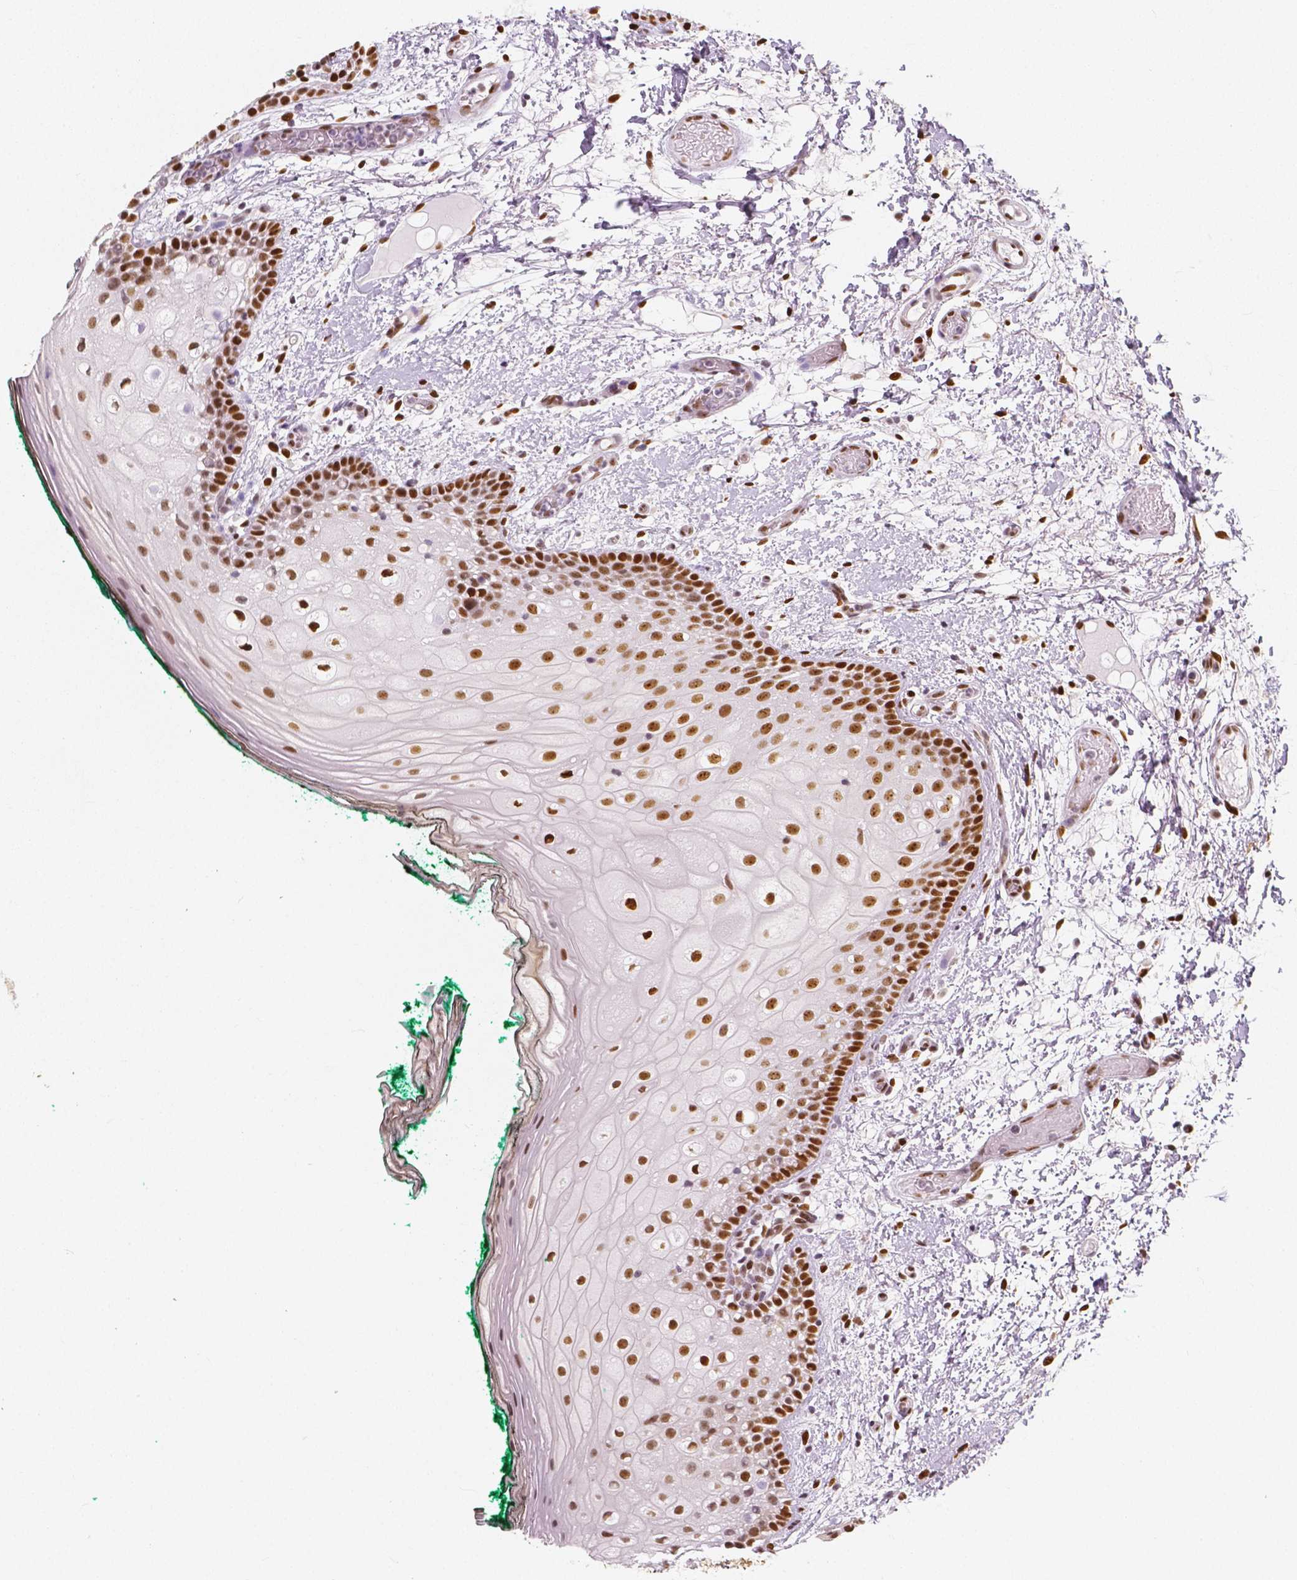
{"staining": {"intensity": "strong", "quantity": ">75%", "location": "nuclear"}, "tissue": "oral mucosa", "cell_type": "Squamous epithelial cells", "image_type": "normal", "snomed": [{"axis": "morphology", "description": "Normal tissue, NOS"}, {"axis": "topography", "description": "Oral tissue"}], "caption": "Immunohistochemistry (DAB) staining of normal oral mucosa exhibits strong nuclear protein staining in about >75% of squamous epithelial cells.", "gene": "NUCKS1", "patient": {"sex": "female", "age": 83}}